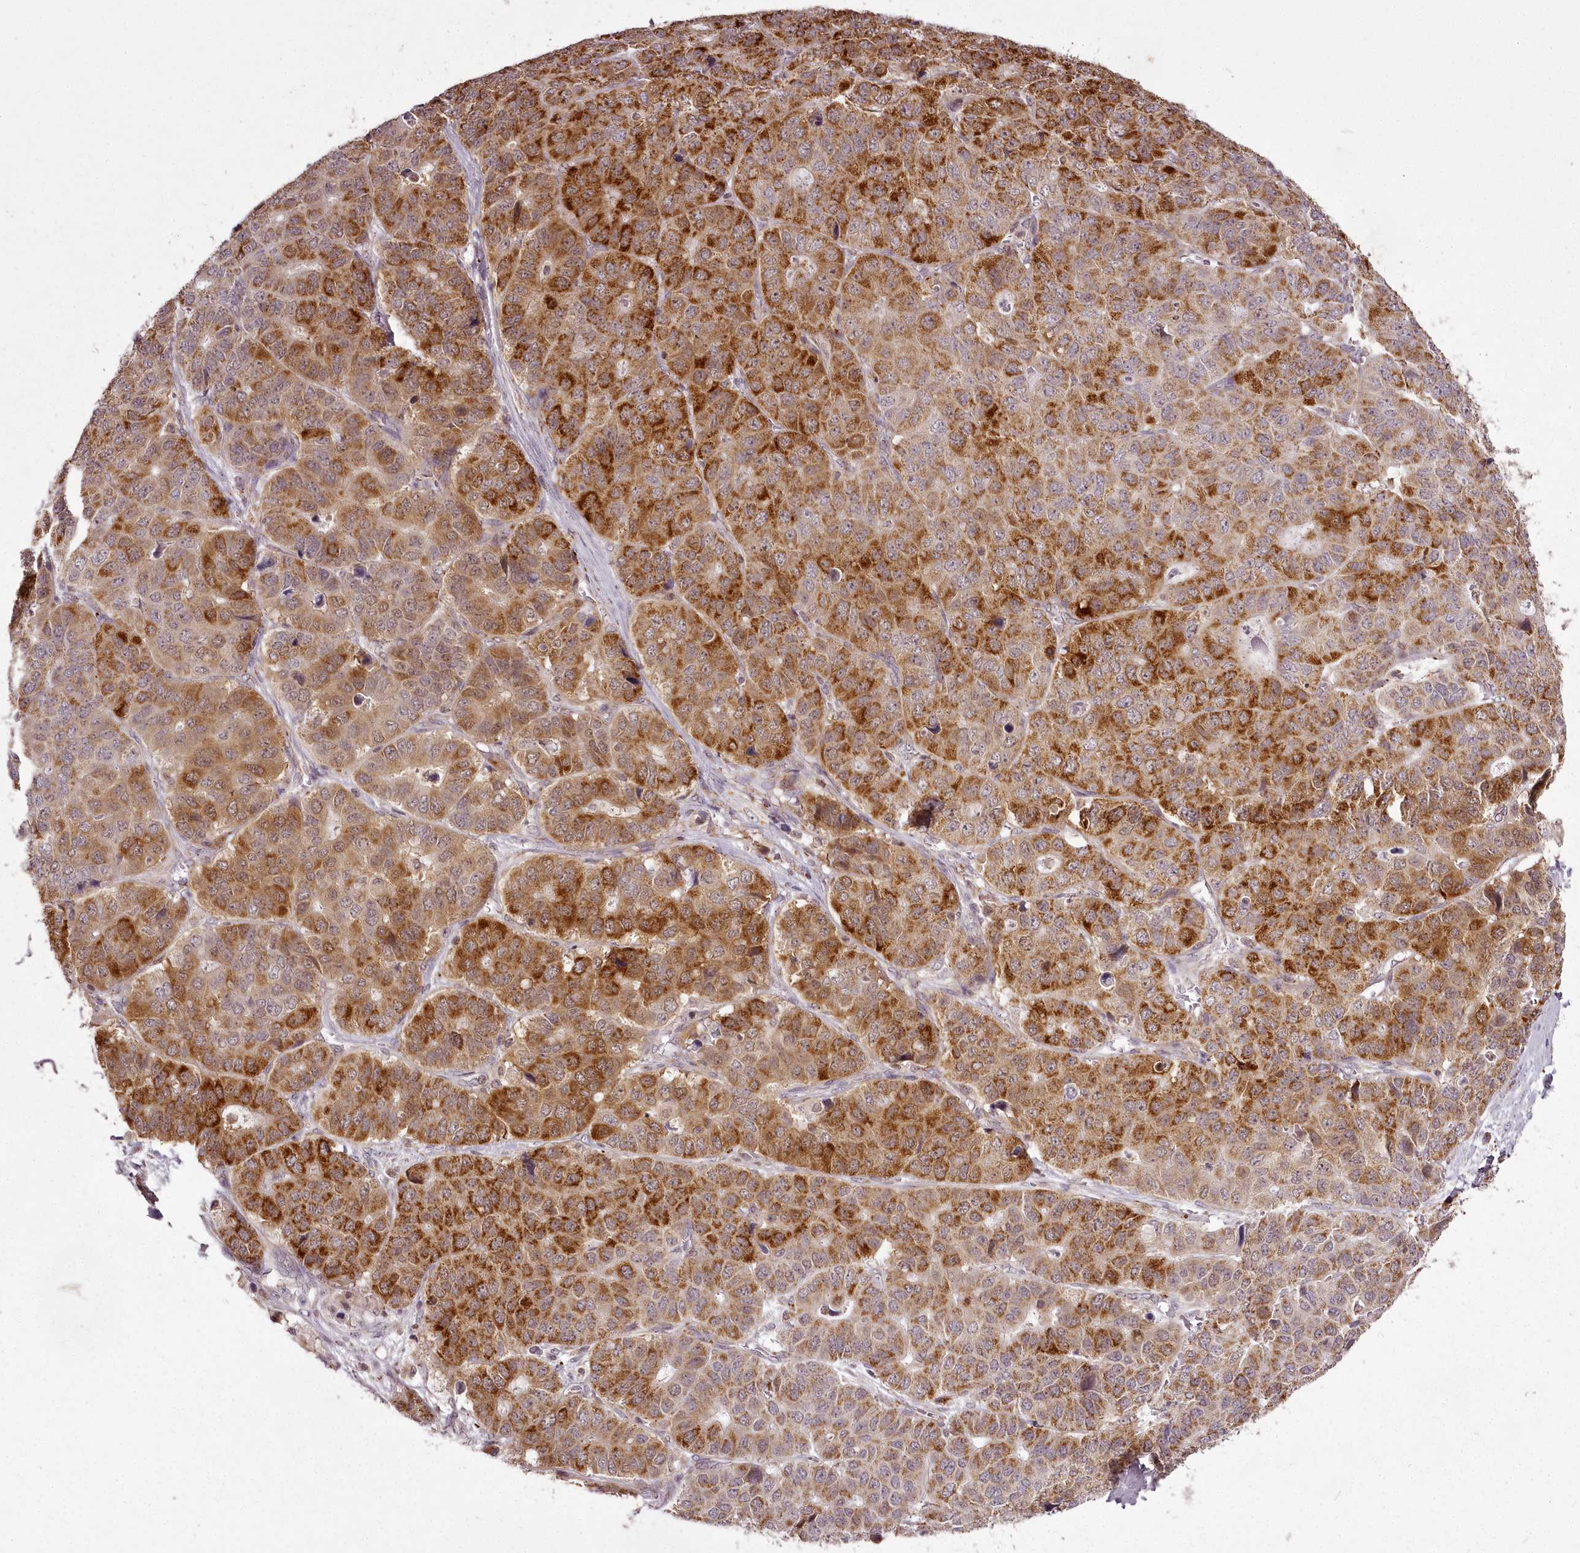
{"staining": {"intensity": "strong", "quantity": "25%-75%", "location": "cytoplasmic/membranous"}, "tissue": "pancreatic cancer", "cell_type": "Tumor cells", "image_type": "cancer", "snomed": [{"axis": "morphology", "description": "Adenocarcinoma, NOS"}, {"axis": "topography", "description": "Pancreas"}], "caption": "This is an image of IHC staining of pancreatic cancer (adenocarcinoma), which shows strong staining in the cytoplasmic/membranous of tumor cells.", "gene": "CHCHD2", "patient": {"sex": "male", "age": 50}}